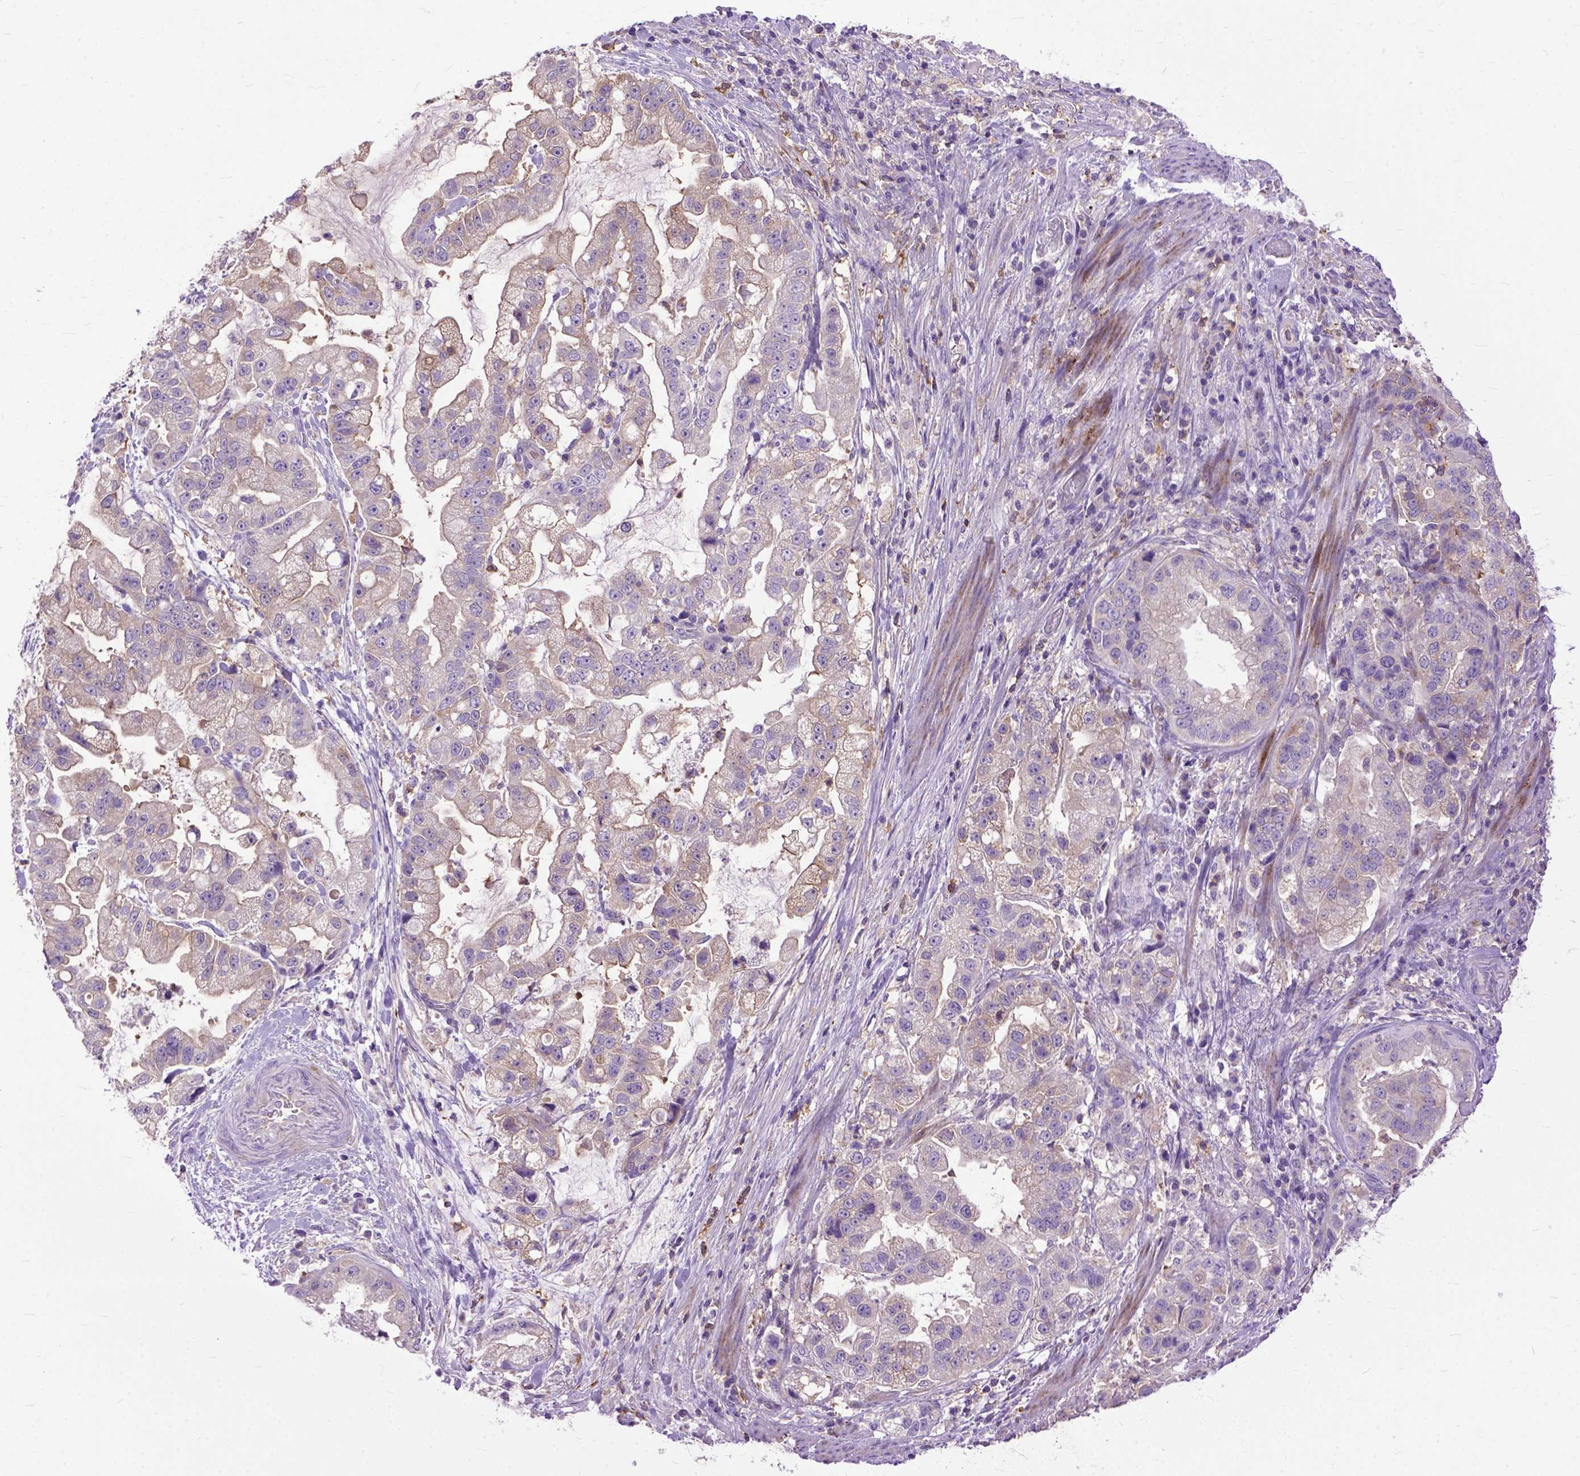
{"staining": {"intensity": "weak", "quantity": "25%-75%", "location": "cytoplasmic/membranous"}, "tissue": "stomach cancer", "cell_type": "Tumor cells", "image_type": "cancer", "snomed": [{"axis": "morphology", "description": "Adenocarcinoma, NOS"}, {"axis": "topography", "description": "Stomach"}], "caption": "A photomicrograph of human stomach cancer (adenocarcinoma) stained for a protein shows weak cytoplasmic/membranous brown staining in tumor cells.", "gene": "NAMPT", "patient": {"sex": "male", "age": 59}}